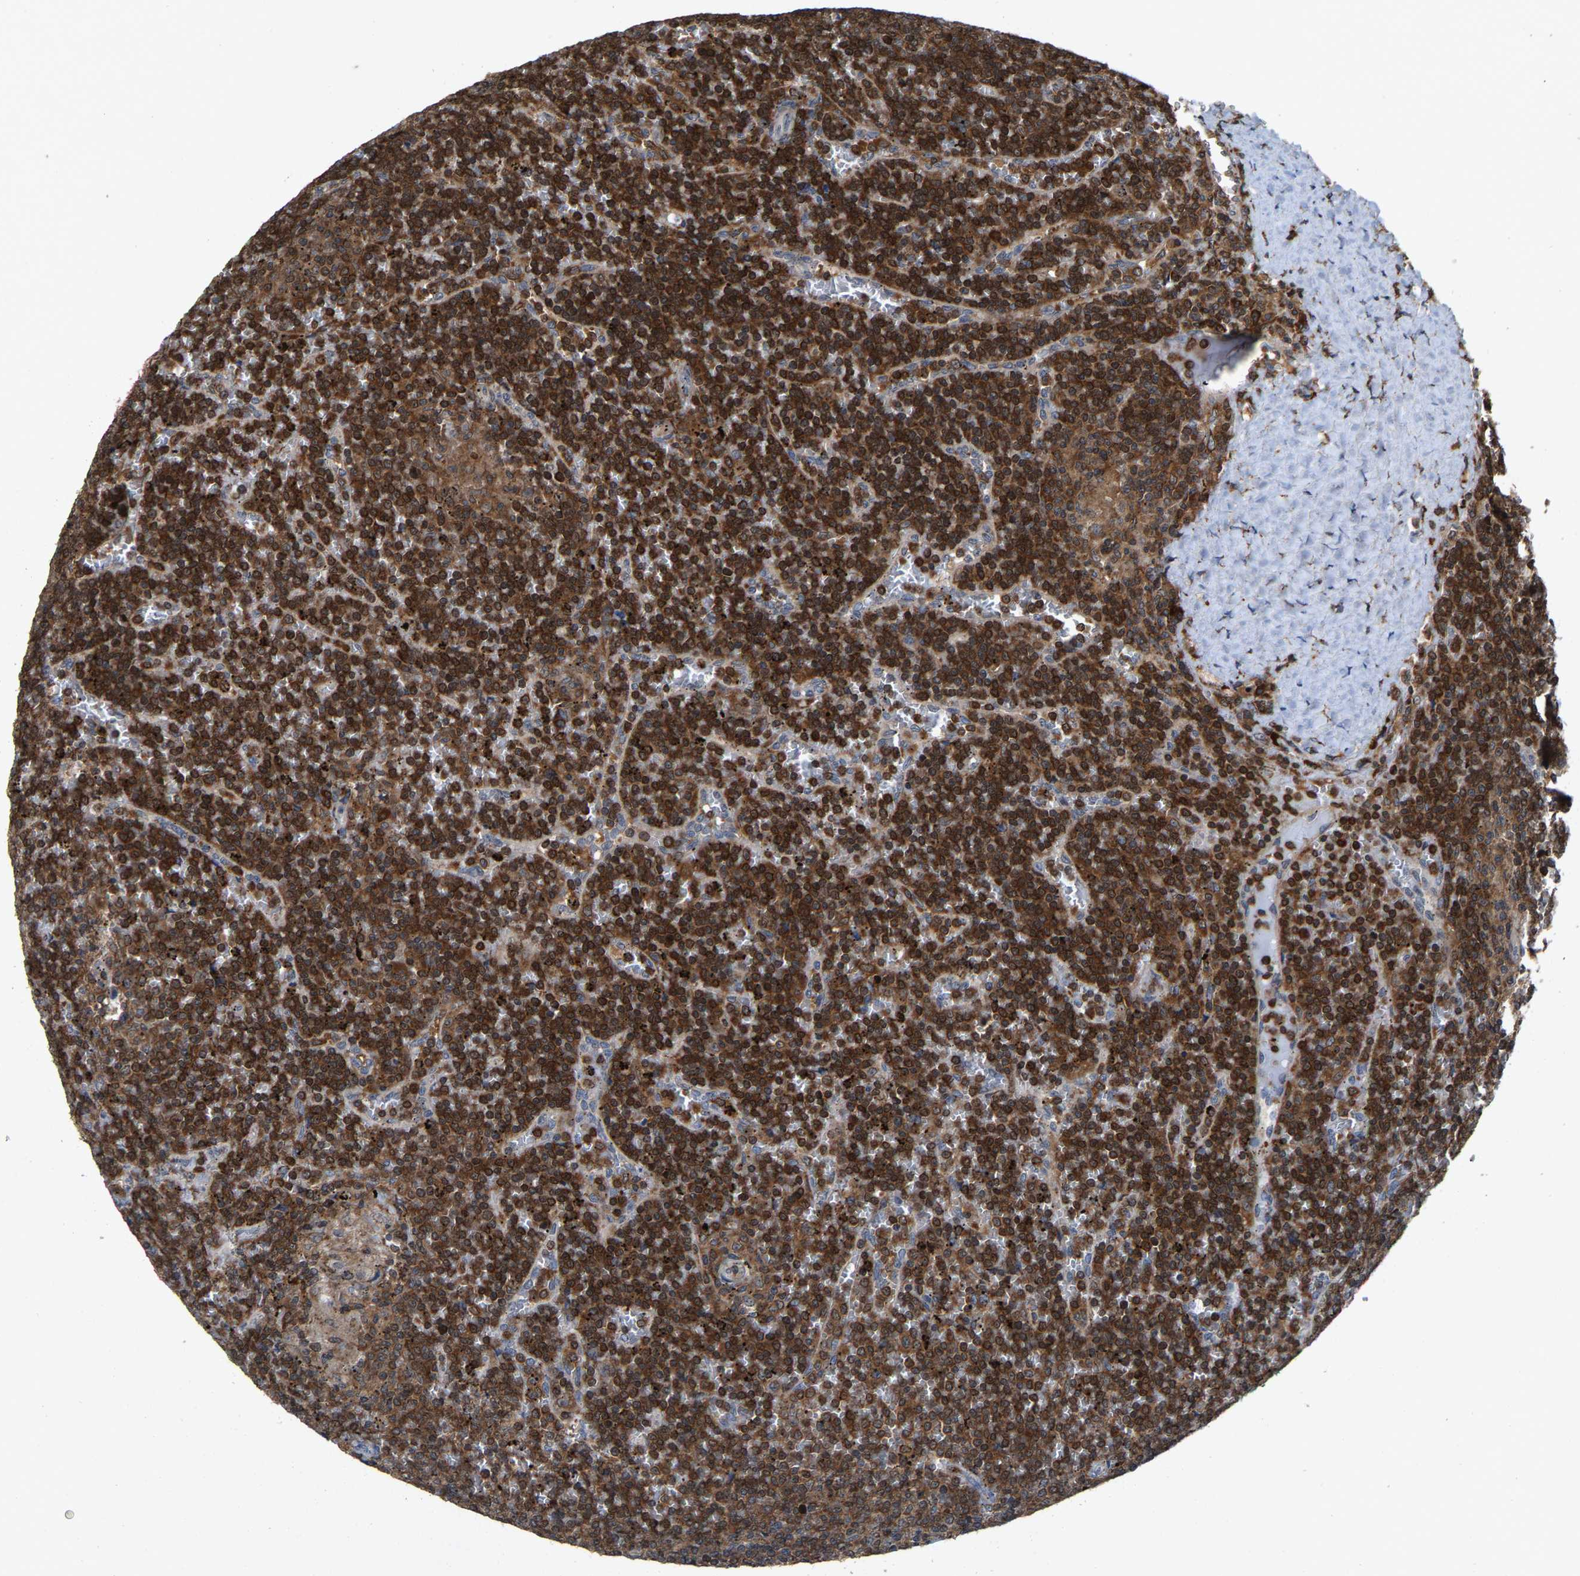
{"staining": {"intensity": "strong", "quantity": ">75%", "location": "cytoplasmic/membranous"}, "tissue": "lymphoma", "cell_type": "Tumor cells", "image_type": "cancer", "snomed": [{"axis": "morphology", "description": "Malignant lymphoma, non-Hodgkin's type, Low grade"}, {"axis": "topography", "description": "Spleen"}], "caption": "Tumor cells reveal strong cytoplasmic/membranous expression in approximately >75% of cells in malignant lymphoma, non-Hodgkin's type (low-grade).", "gene": "FGD3", "patient": {"sex": "female", "age": 19}}